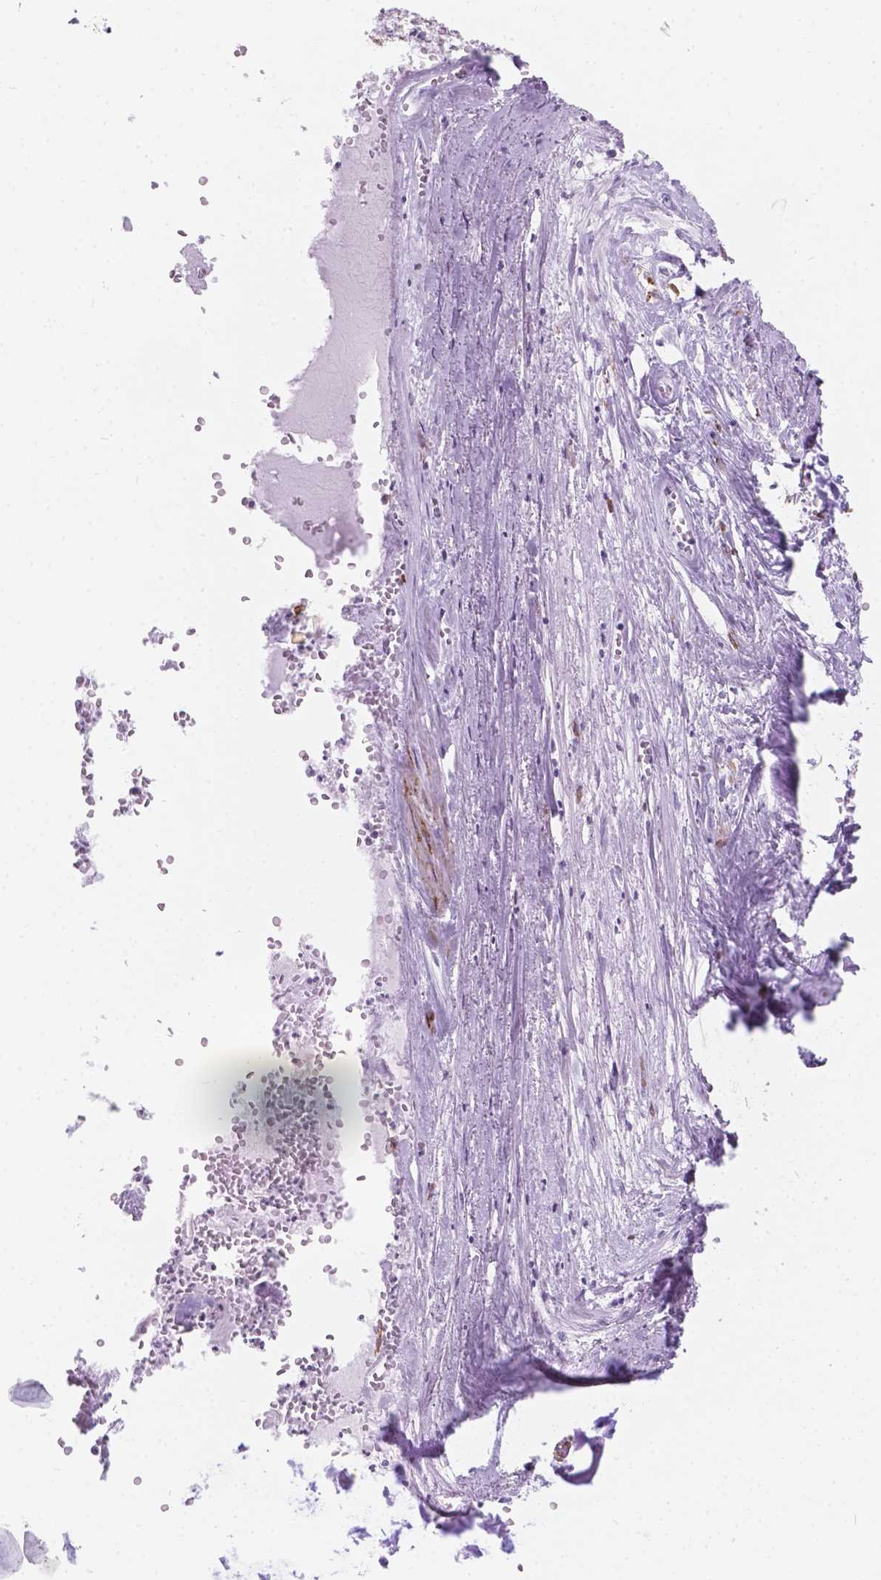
{"staining": {"intensity": "strong", "quantity": ">75%", "location": "cytoplasmic/membranous"}, "tissue": "adipose tissue", "cell_type": "Adipocytes", "image_type": "normal", "snomed": [{"axis": "morphology", "description": "Normal tissue, NOS"}, {"axis": "morphology", "description": "Squamous cell carcinoma, NOS"}, {"axis": "topography", "description": "Cartilage tissue"}, {"axis": "topography", "description": "Head-Neck"}], "caption": "This is an image of IHC staining of normal adipose tissue, which shows strong positivity in the cytoplasmic/membranous of adipocytes.", "gene": "MACF1", "patient": {"sex": "male", "age": 57}}